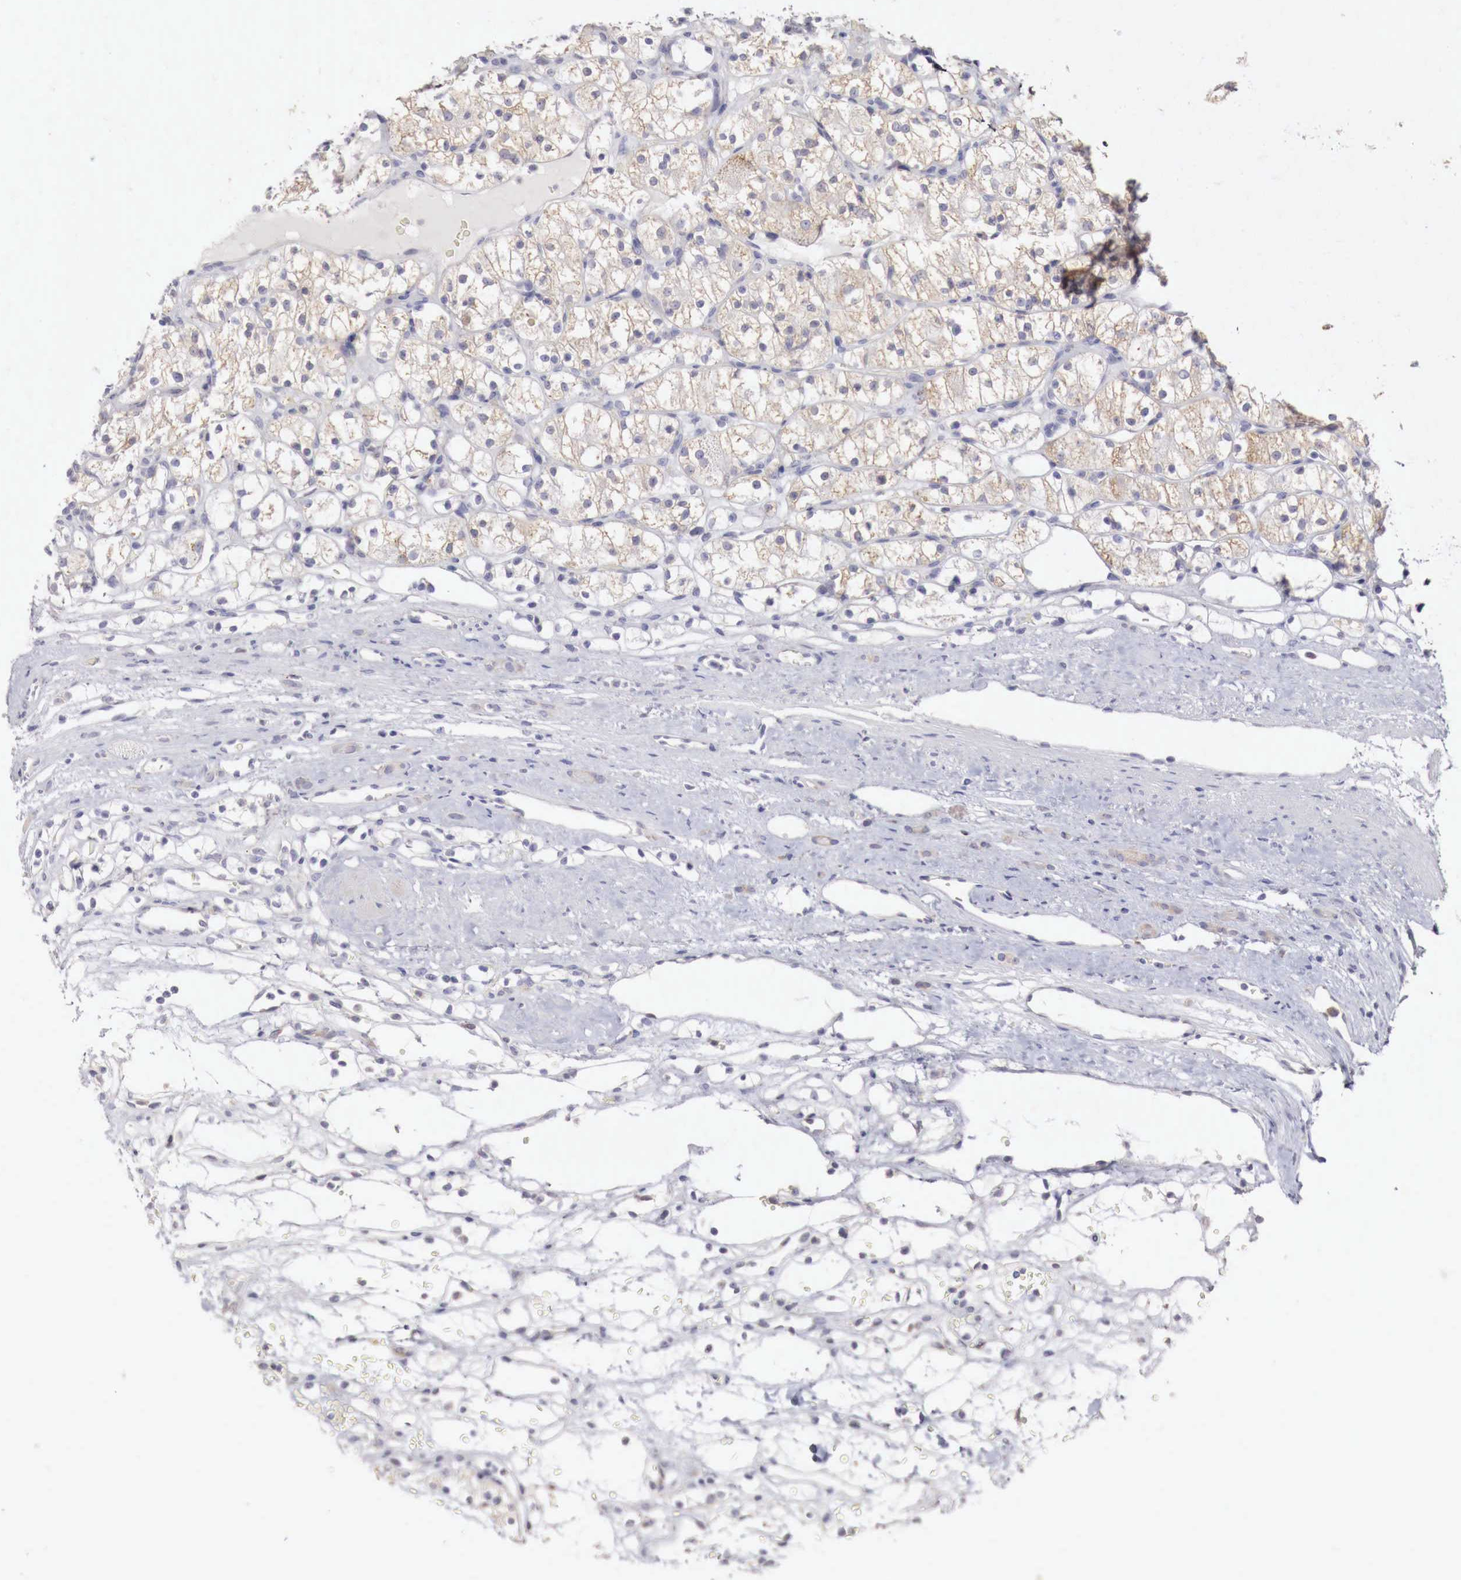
{"staining": {"intensity": "weak", "quantity": "25%-75%", "location": "cytoplasmic/membranous"}, "tissue": "renal cancer", "cell_type": "Tumor cells", "image_type": "cancer", "snomed": [{"axis": "morphology", "description": "Adenocarcinoma, NOS"}, {"axis": "topography", "description": "Kidney"}], "caption": "The photomicrograph demonstrates immunohistochemical staining of renal adenocarcinoma. There is weak cytoplasmic/membranous staining is seen in about 25%-75% of tumor cells.", "gene": "NSDHL", "patient": {"sex": "female", "age": 60}}